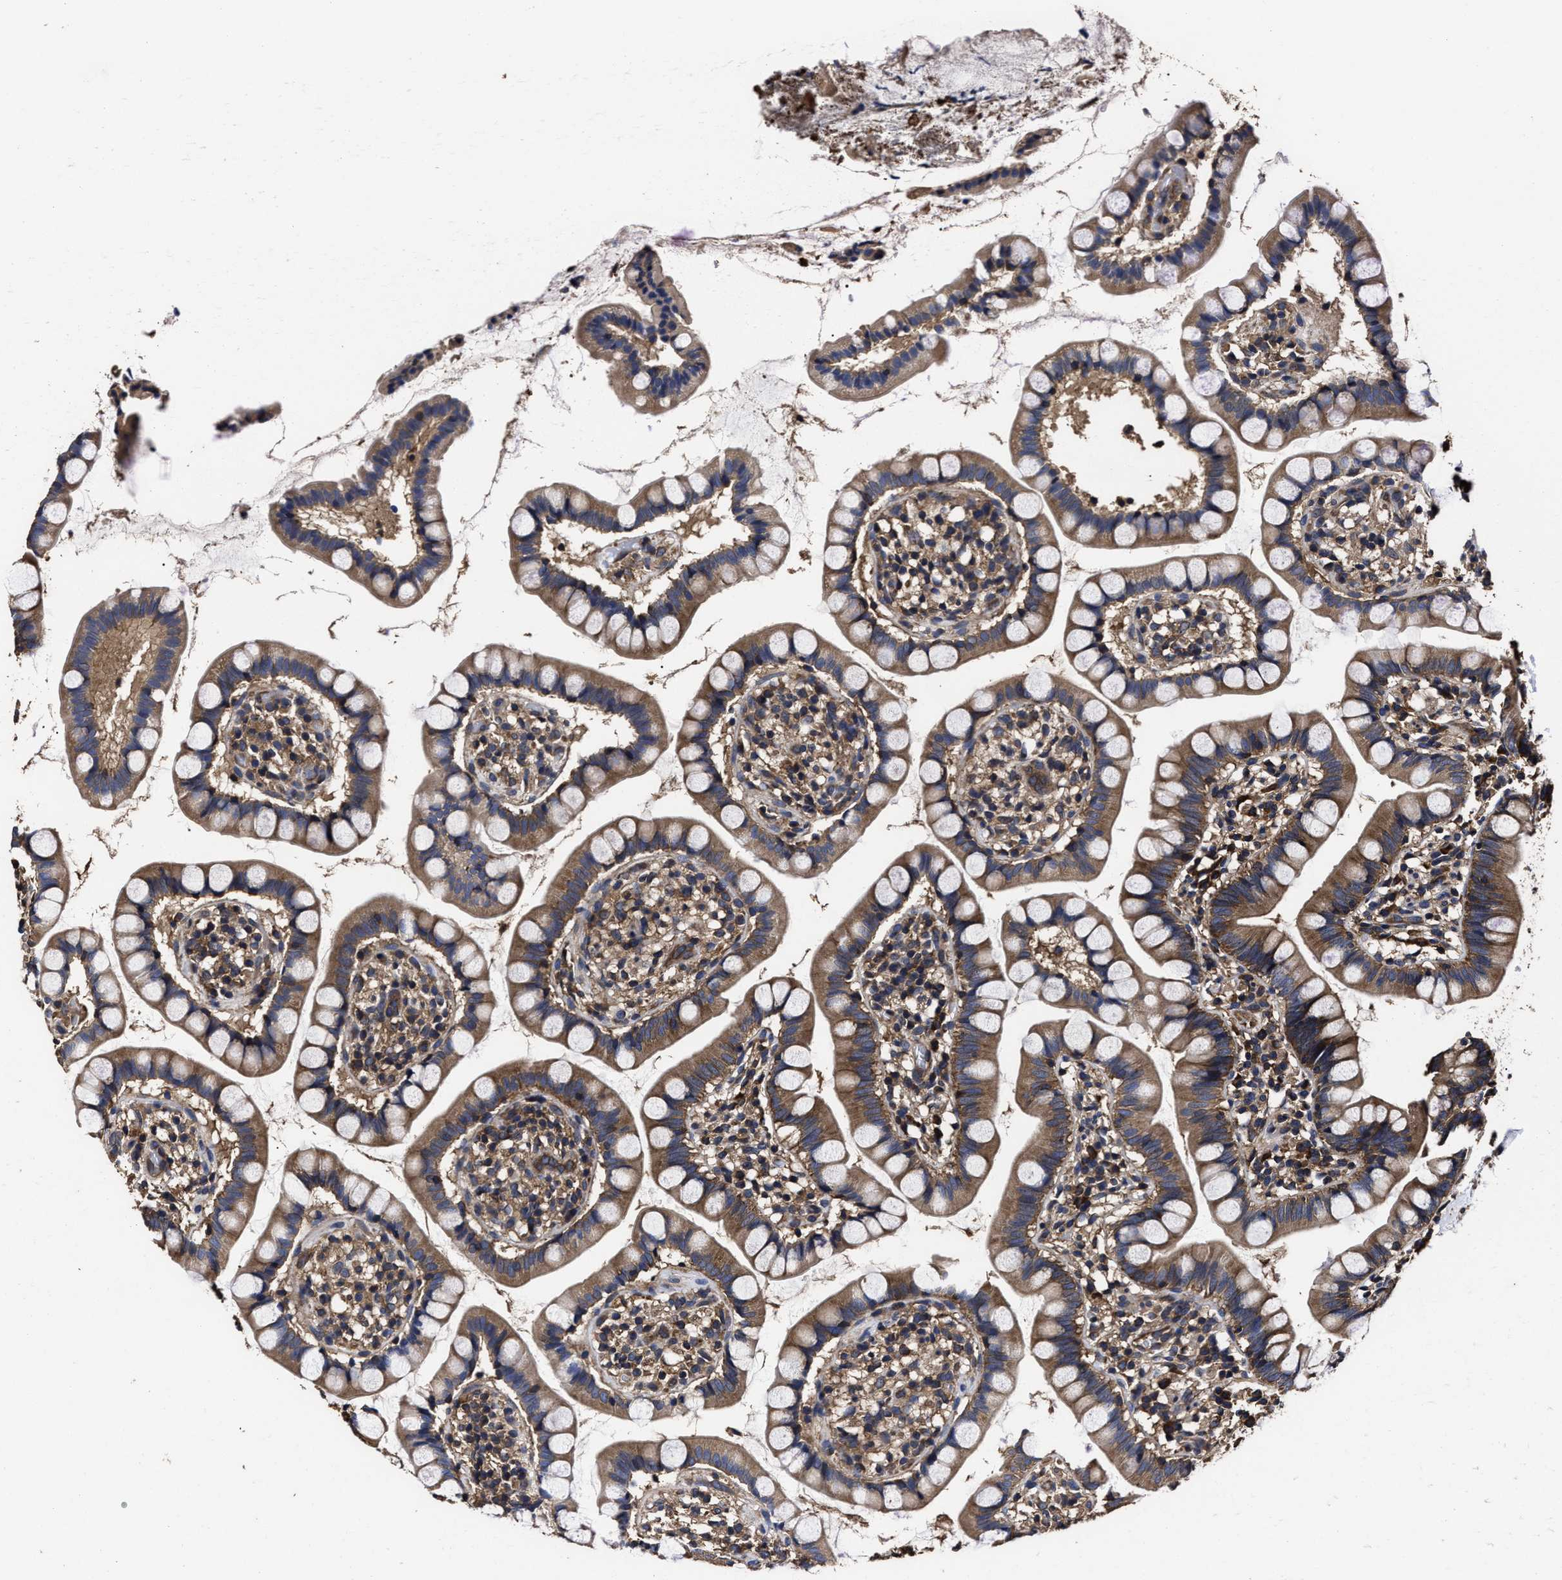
{"staining": {"intensity": "moderate", "quantity": "25%-75%", "location": "cytoplasmic/membranous"}, "tissue": "small intestine", "cell_type": "Glandular cells", "image_type": "normal", "snomed": [{"axis": "morphology", "description": "Normal tissue, NOS"}, {"axis": "topography", "description": "Small intestine"}], "caption": "Small intestine stained with immunohistochemistry exhibits moderate cytoplasmic/membranous staining in about 25%-75% of glandular cells. (IHC, brightfield microscopy, high magnification).", "gene": "AVEN", "patient": {"sex": "female", "age": 84}}